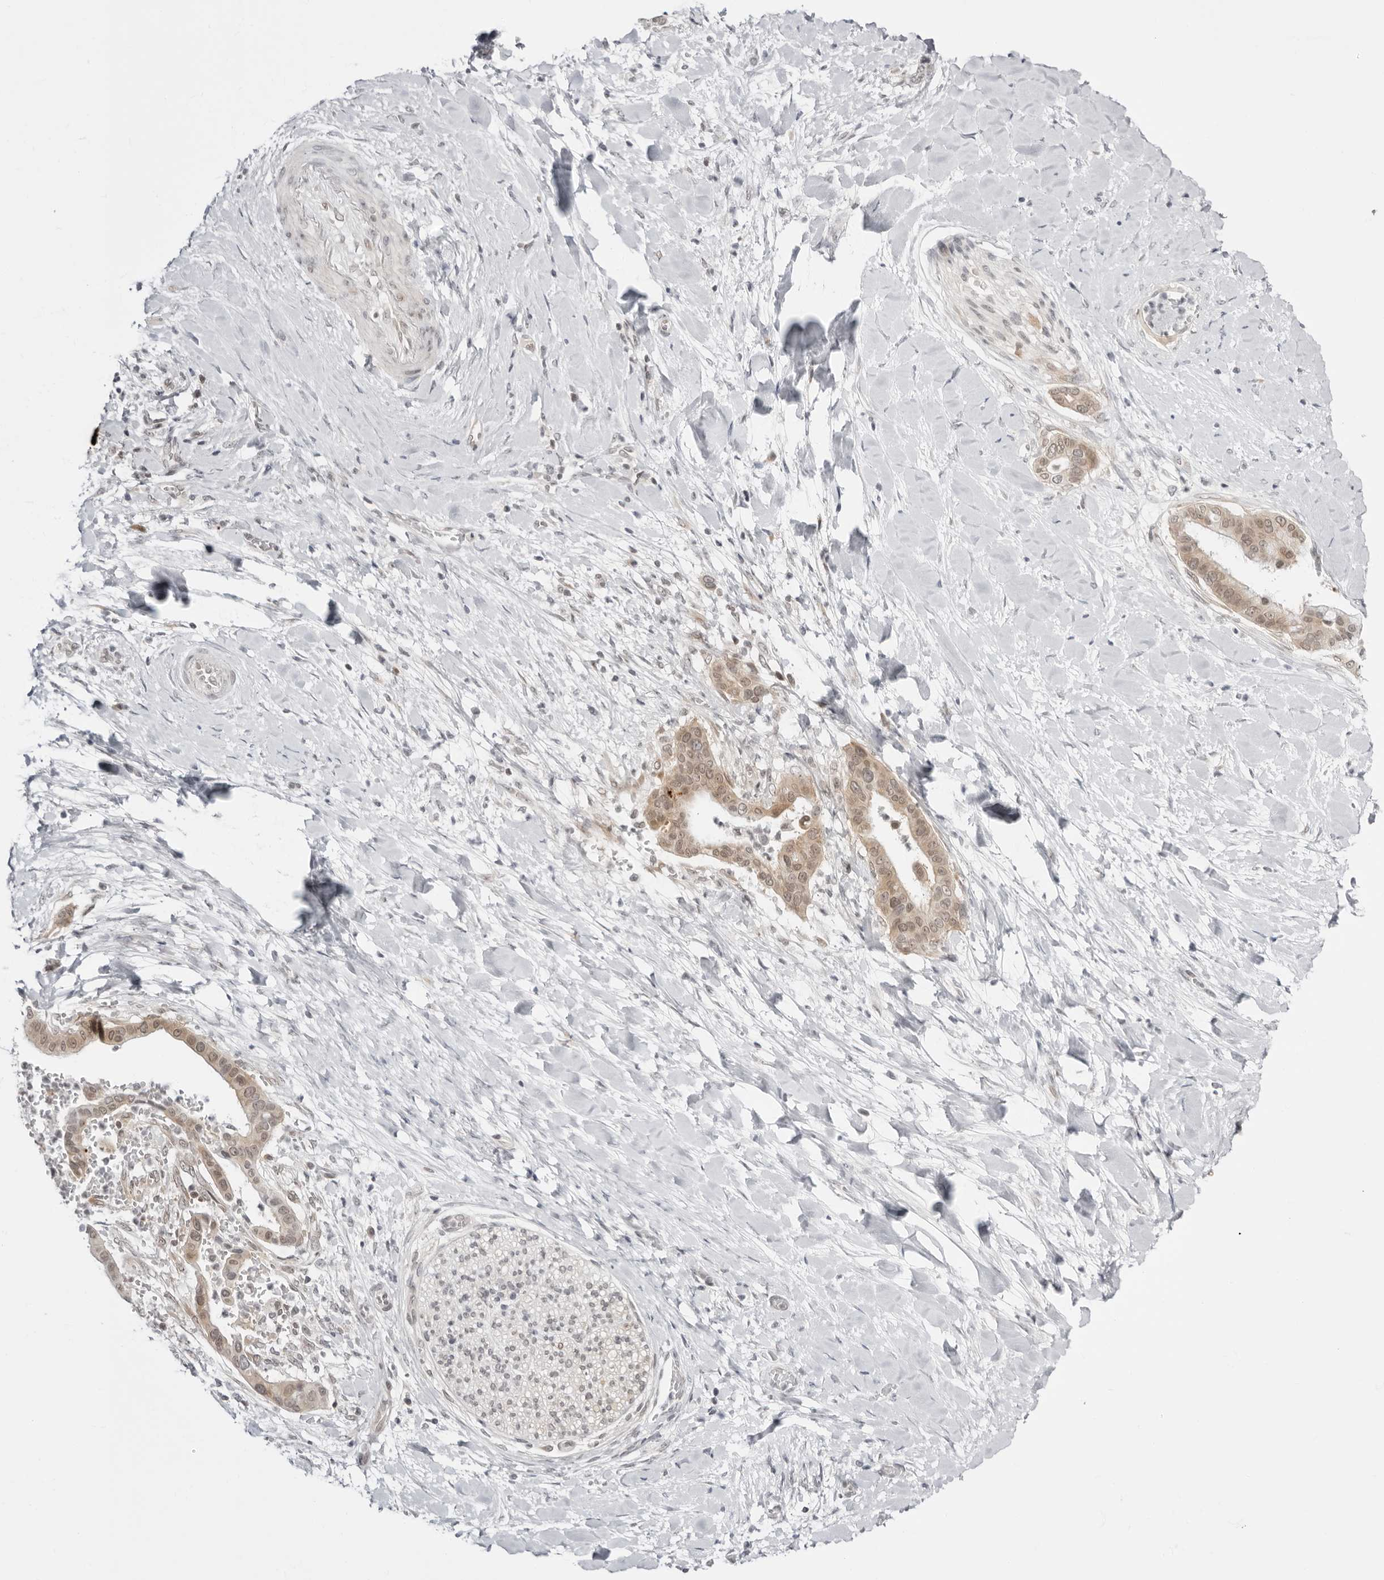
{"staining": {"intensity": "weak", "quantity": "25%-75%", "location": "cytoplasmic/membranous,nuclear"}, "tissue": "liver cancer", "cell_type": "Tumor cells", "image_type": "cancer", "snomed": [{"axis": "morphology", "description": "Cholangiocarcinoma"}, {"axis": "topography", "description": "Liver"}], "caption": "Approximately 25%-75% of tumor cells in human liver cancer (cholangiocarcinoma) demonstrate weak cytoplasmic/membranous and nuclear protein expression as visualized by brown immunohistochemical staining.", "gene": "PPP2R5C", "patient": {"sex": "female", "age": 54}}